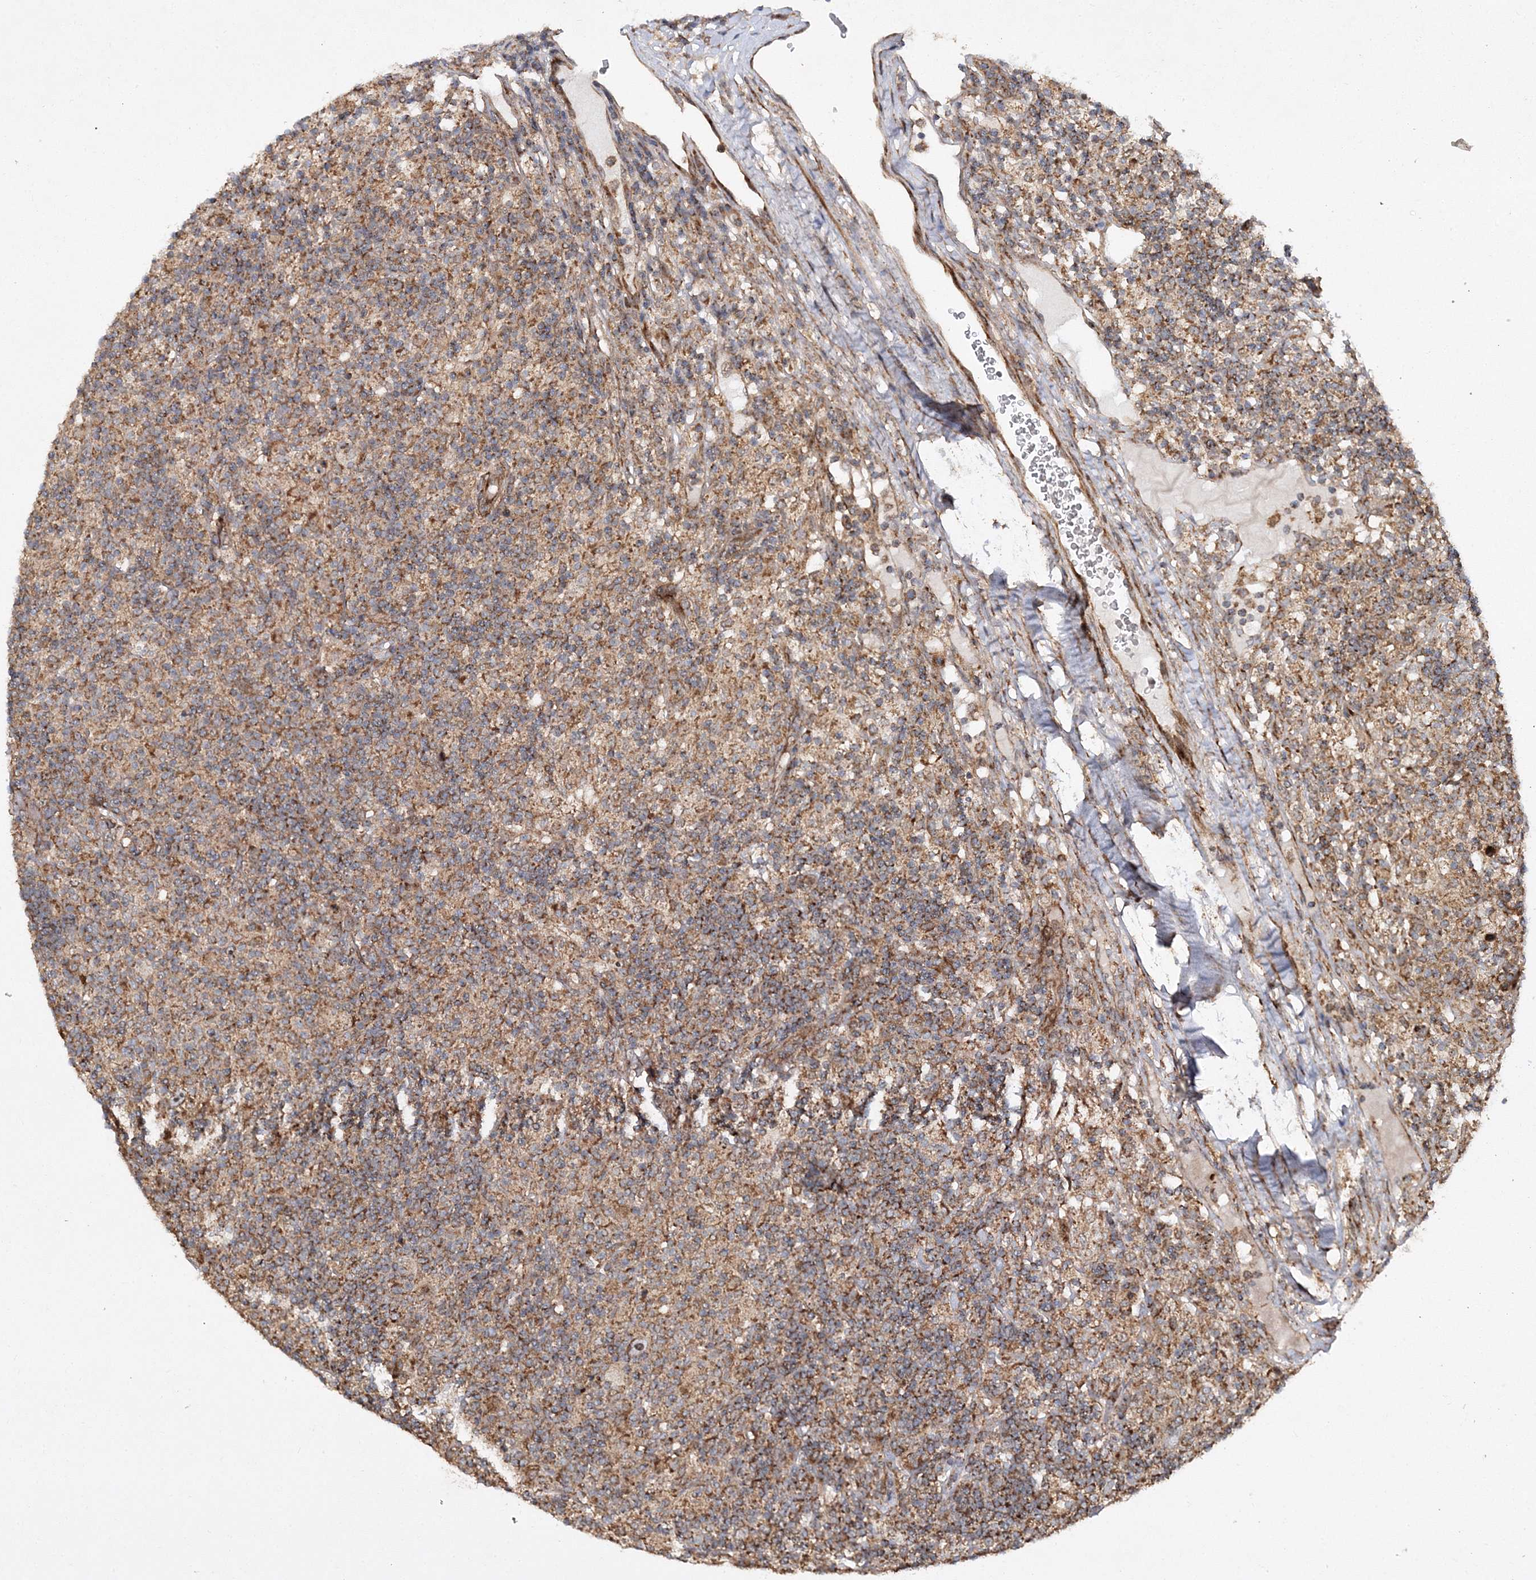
{"staining": {"intensity": "weak", "quantity": "25%-75%", "location": "nuclear"}, "tissue": "lymphoma", "cell_type": "Tumor cells", "image_type": "cancer", "snomed": [{"axis": "morphology", "description": "Hodgkin's disease, NOS"}, {"axis": "topography", "description": "Lymph node"}], "caption": "This micrograph reveals IHC staining of human lymphoma, with low weak nuclear staining in about 25%-75% of tumor cells.", "gene": "SCRN3", "patient": {"sex": "male", "age": 70}}